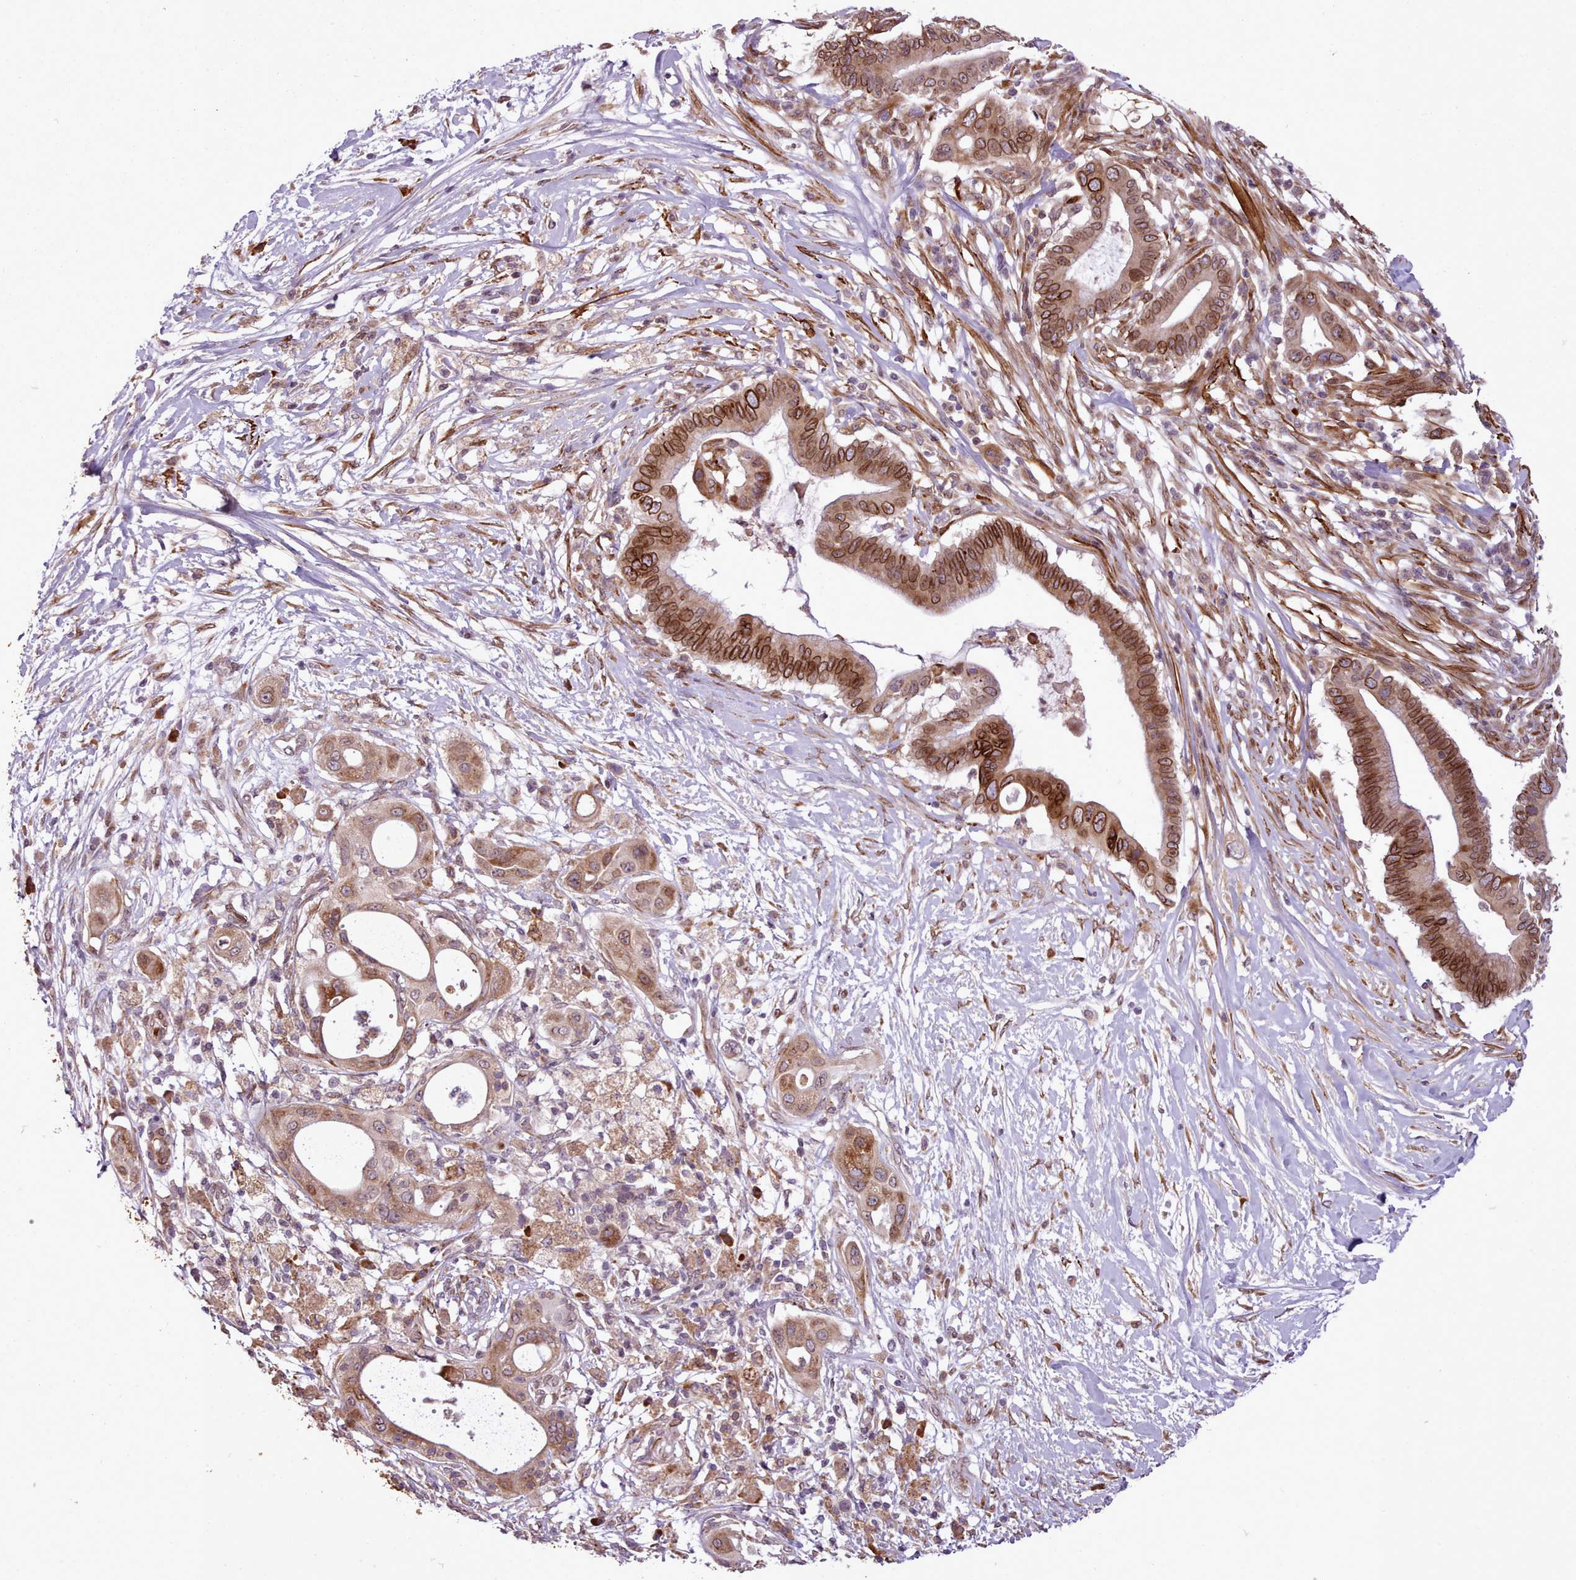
{"staining": {"intensity": "strong", "quantity": ">75%", "location": "cytoplasmic/membranous,nuclear"}, "tissue": "pancreatic cancer", "cell_type": "Tumor cells", "image_type": "cancer", "snomed": [{"axis": "morphology", "description": "Adenocarcinoma, NOS"}, {"axis": "topography", "description": "Pancreas"}], "caption": "Tumor cells reveal high levels of strong cytoplasmic/membranous and nuclear positivity in about >75% of cells in pancreatic adenocarcinoma.", "gene": "CABP1", "patient": {"sex": "male", "age": 68}}